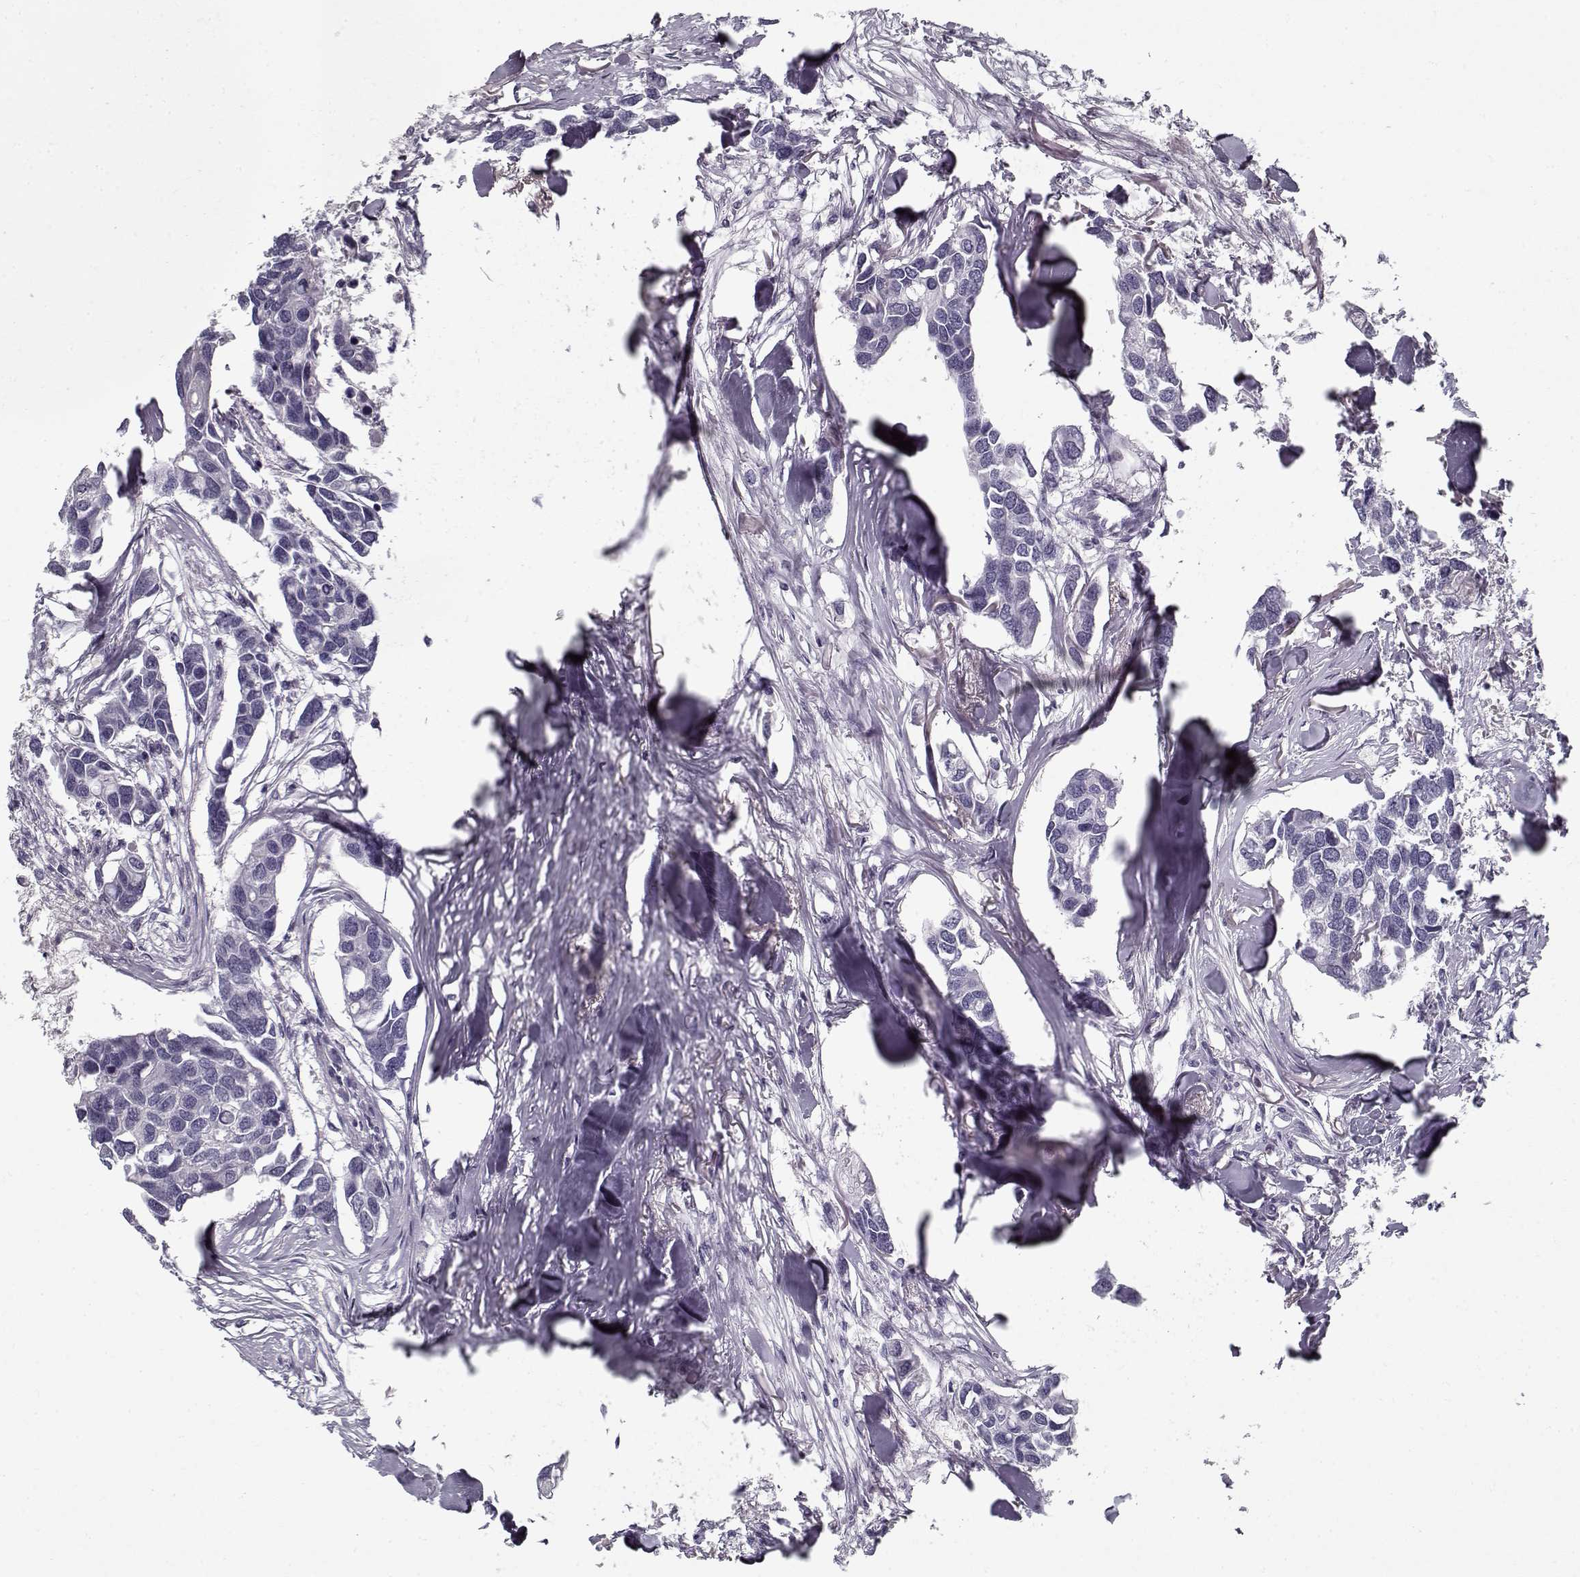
{"staining": {"intensity": "negative", "quantity": "none", "location": "none"}, "tissue": "breast cancer", "cell_type": "Tumor cells", "image_type": "cancer", "snomed": [{"axis": "morphology", "description": "Duct carcinoma"}, {"axis": "topography", "description": "Breast"}], "caption": "Immunohistochemistry histopathology image of neoplastic tissue: human intraductal carcinoma (breast) stained with DAB shows no significant protein positivity in tumor cells. (IHC, brightfield microscopy, high magnification).", "gene": "SPACA9", "patient": {"sex": "female", "age": 83}}